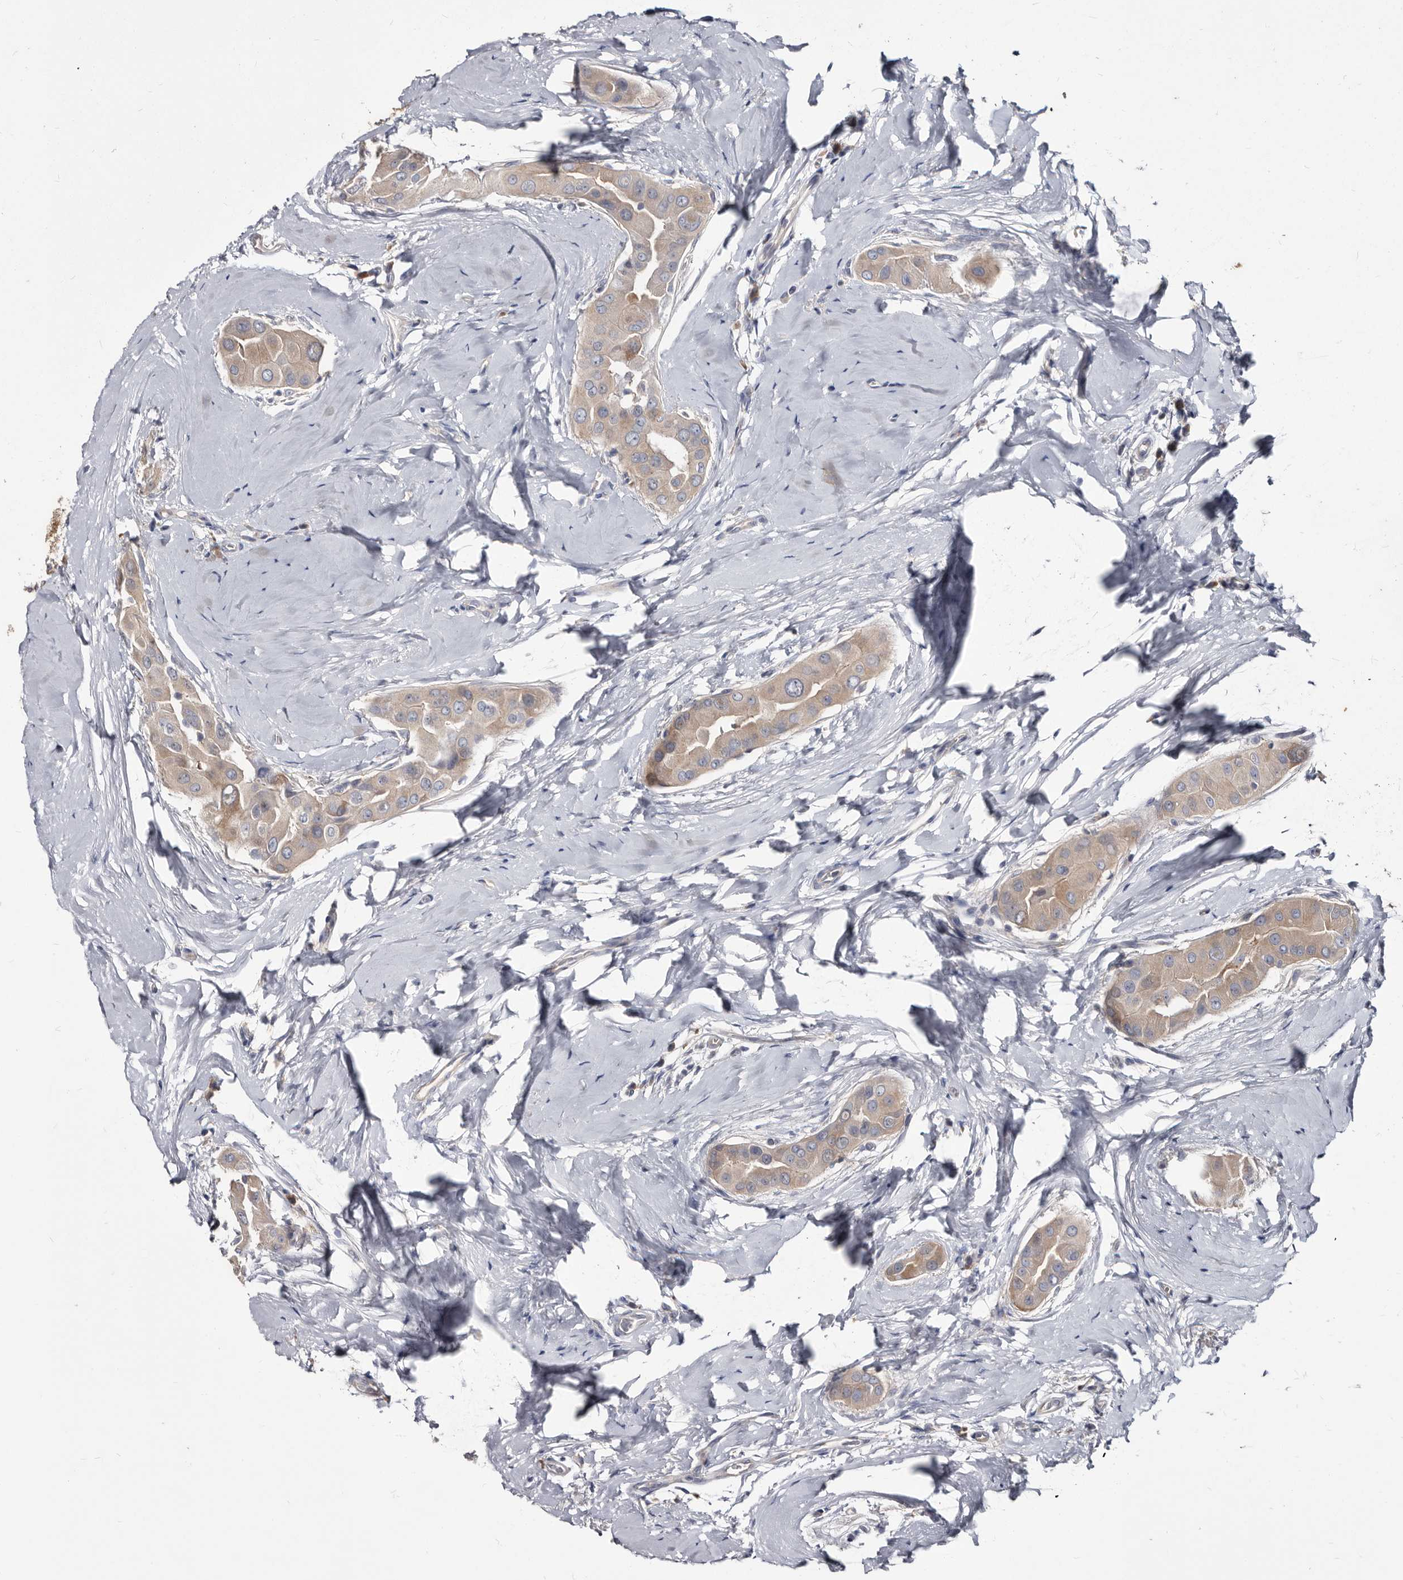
{"staining": {"intensity": "weak", "quantity": ">75%", "location": "cytoplasmic/membranous"}, "tissue": "thyroid cancer", "cell_type": "Tumor cells", "image_type": "cancer", "snomed": [{"axis": "morphology", "description": "Papillary adenocarcinoma, NOS"}, {"axis": "topography", "description": "Thyroid gland"}], "caption": "Thyroid cancer stained with a protein marker reveals weak staining in tumor cells.", "gene": "ABCF2", "patient": {"sex": "male", "age": 33}}